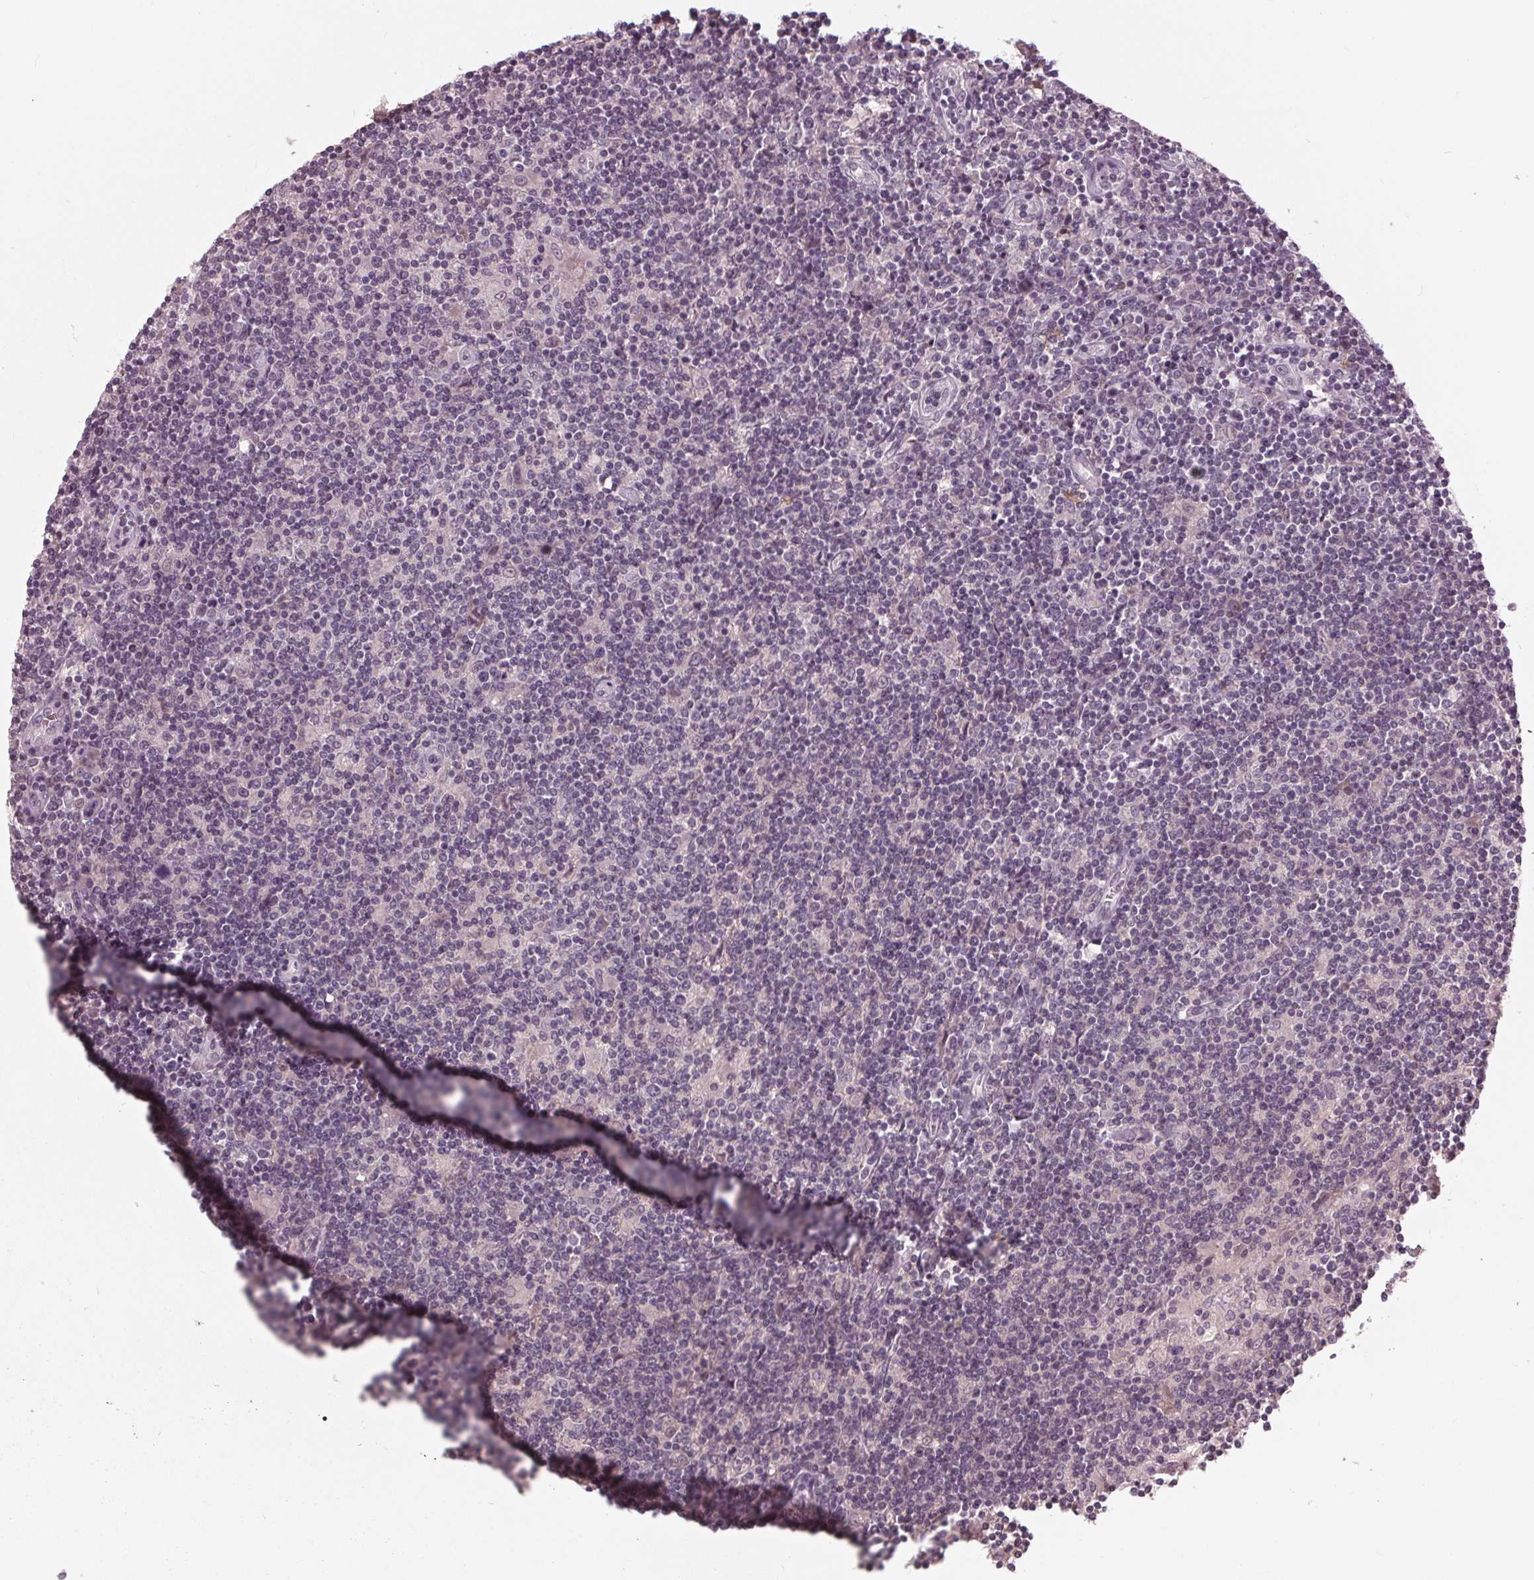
{"staining": {"intensity": "negative", "quantity": "none", "location": "none"}, "tissue": "lymphoma", "cell_type": "Tumor cells", "image_type": "cancer", "snomed": [{"axis": "morphology", "description": "Hodgkin's disease, NOS"}, {"axis": "topography", "description": "Lymph node"}], "caption": "Lymphoma was stained to show a protein in brown. There is no significant expression in tumor cells. (Brightfield microscopy of DAB (3,3'-diaminobenzidine) IHC at high magnification).", "gene": "SIGLEC6", "patient": {"sex": "male", "age": 40}}